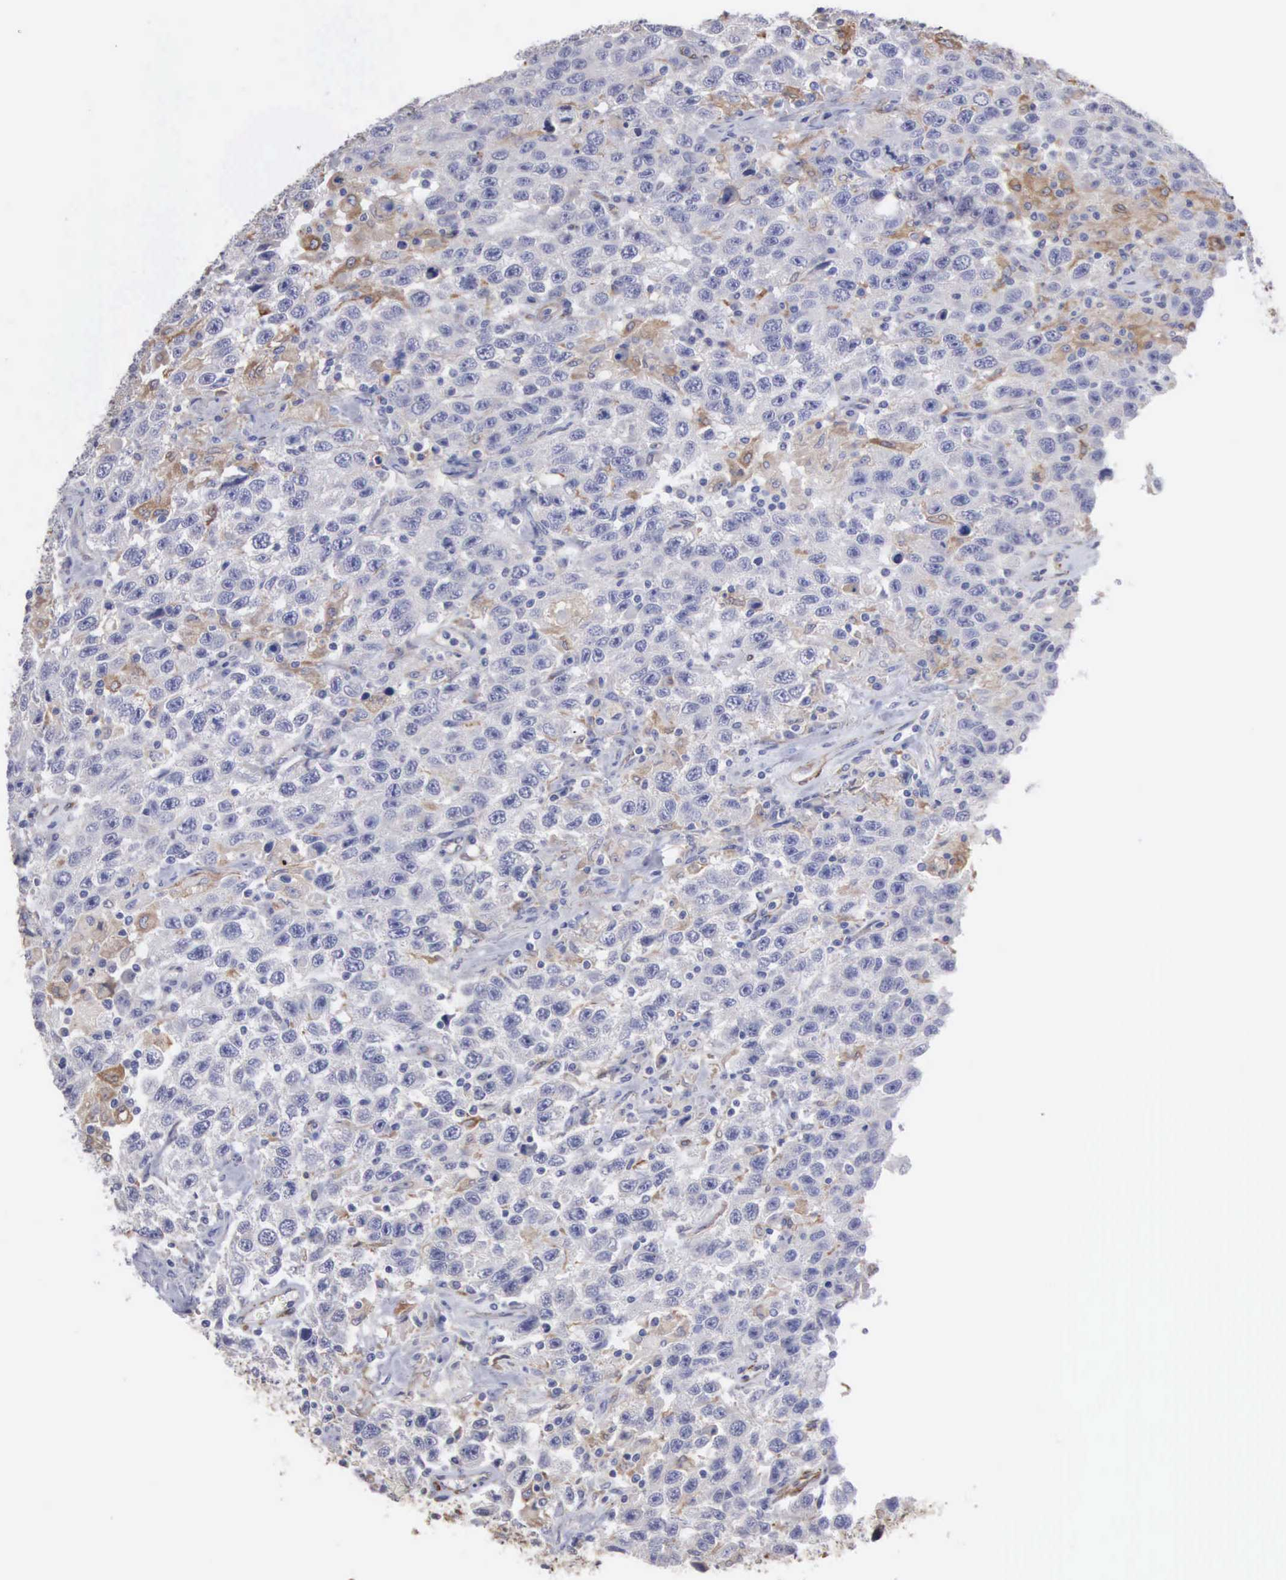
{"staining": {"intensity": "weak", "quantity": "<25%", "location": "cytoplasmic/membranous"}, "tissue": "testis cancer", "cell_type": "Tumor cells", "image_type": "cancer", "snomed": [{"axis": "morphology", "description": "Seminoma, NOS"}, {"axis": "topography", "description": "Testis"}], "caption": "The immunohistochemistry (IHC) photomicrograph has no significant positivity in tumor cells of testis cancer (seminoma) tissue.", "gene": "LIN52", "patient": {"sex": "male", "age": 41}}